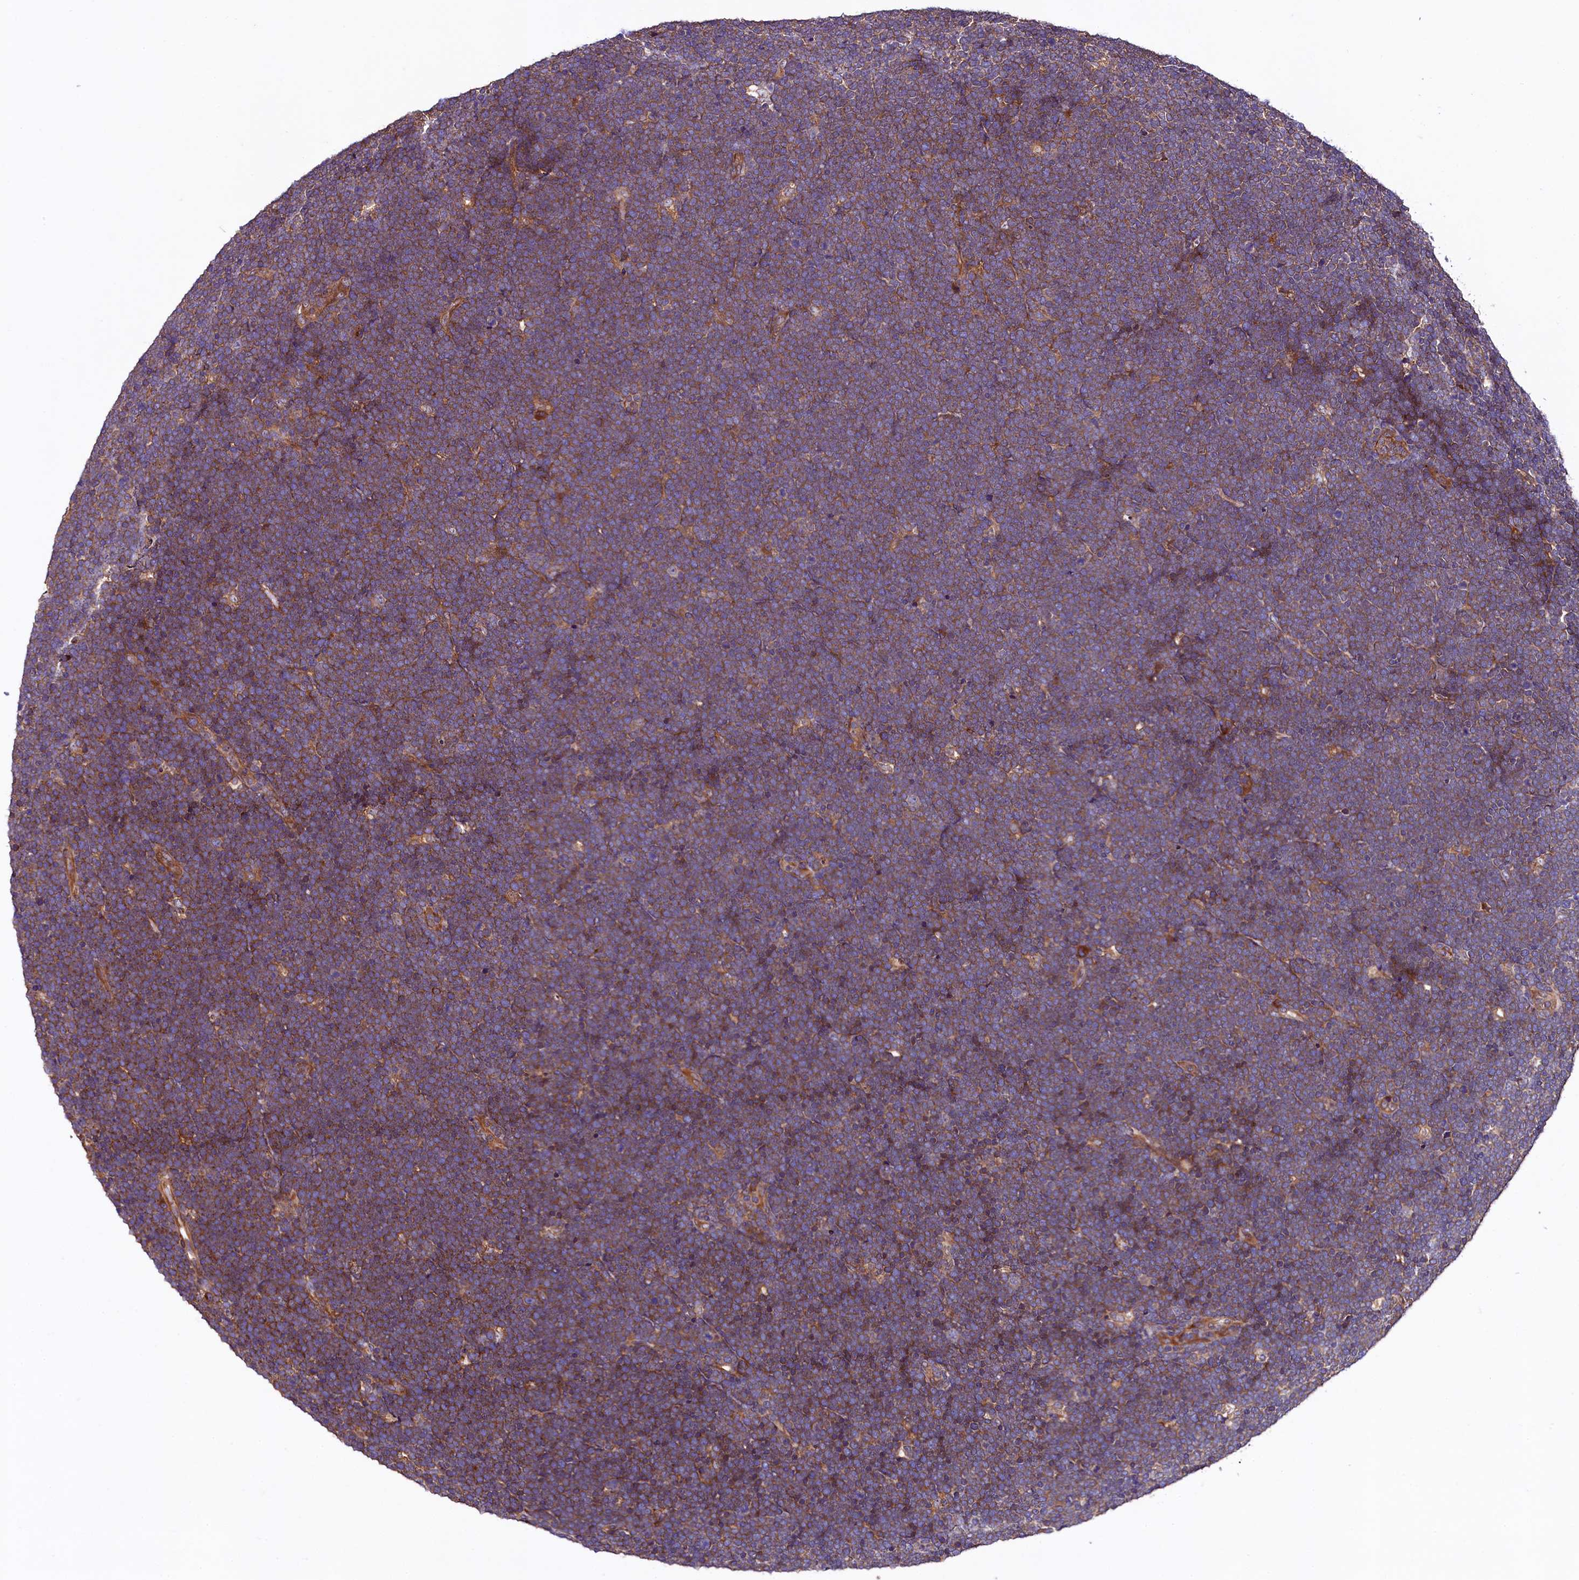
{"staining": {"intensity": "moderate", "quantity": ">75%", "location": "cytoplasmic/membranous"}, "tissue": "lymphoma", "cell_type": "Tumor cells", "image_type": "cancer", "snomed": [{"axis": "morphology", "description": "Malignant lymphoma, non-Hodgkin's type, High grade"}, {"axis": "topography", "description": "Lymph node"}], "caption": "This photomicrograph displays immunohistochemistry staining of malignant lymphoma, non-Hodgkin's type (high-grade), with medium moderate cytoplasmic/membranous positivity in about >75% of tumor cells.", "gene": "VPS35", "patient": {"sex": "male", "age": 13}}